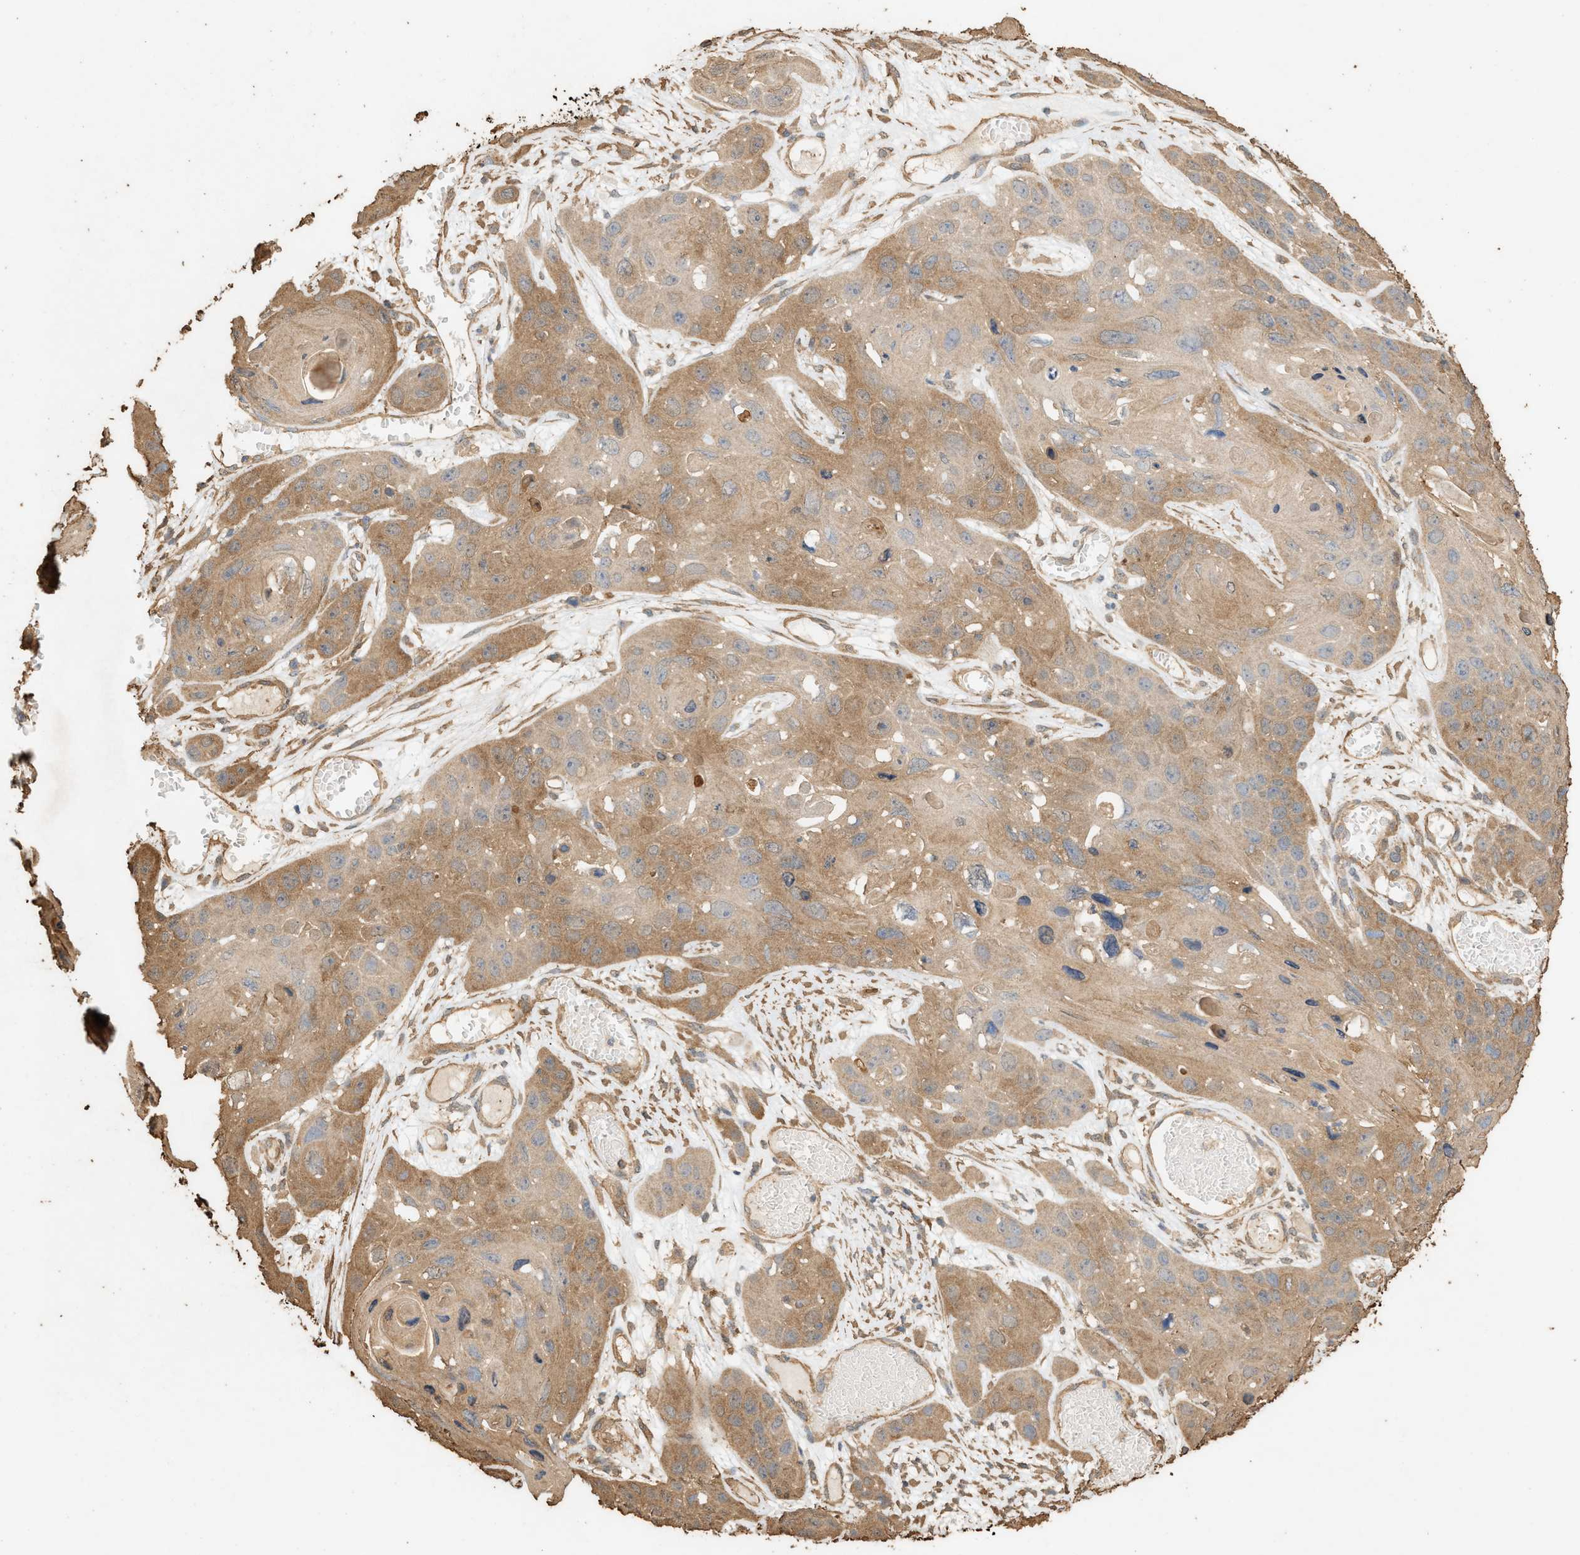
{"staining": {"intensity": "weak", "quantity": ">75%", "location": "cytoplasmic/membranous"}, "tissue": "skin cancer", "cell_type": "Tumor cells", "image_type": "cancer", "snomed": [{"axis": "morphology", "description": "Squamous cell carcinoma, NOS"}, {"axis": "topography", "description": "Skin"}], "caption": "Protein expression analysis of squamous cell carcinoma (skin) demonstrates weak cytoplasmic/membranous staining in approximately >75% of tumor cells. (DAB IHC with brightfield microscopy, high magnification).", "gene": "DCAF7", "patient": {"sex": "male", "age": 55}}